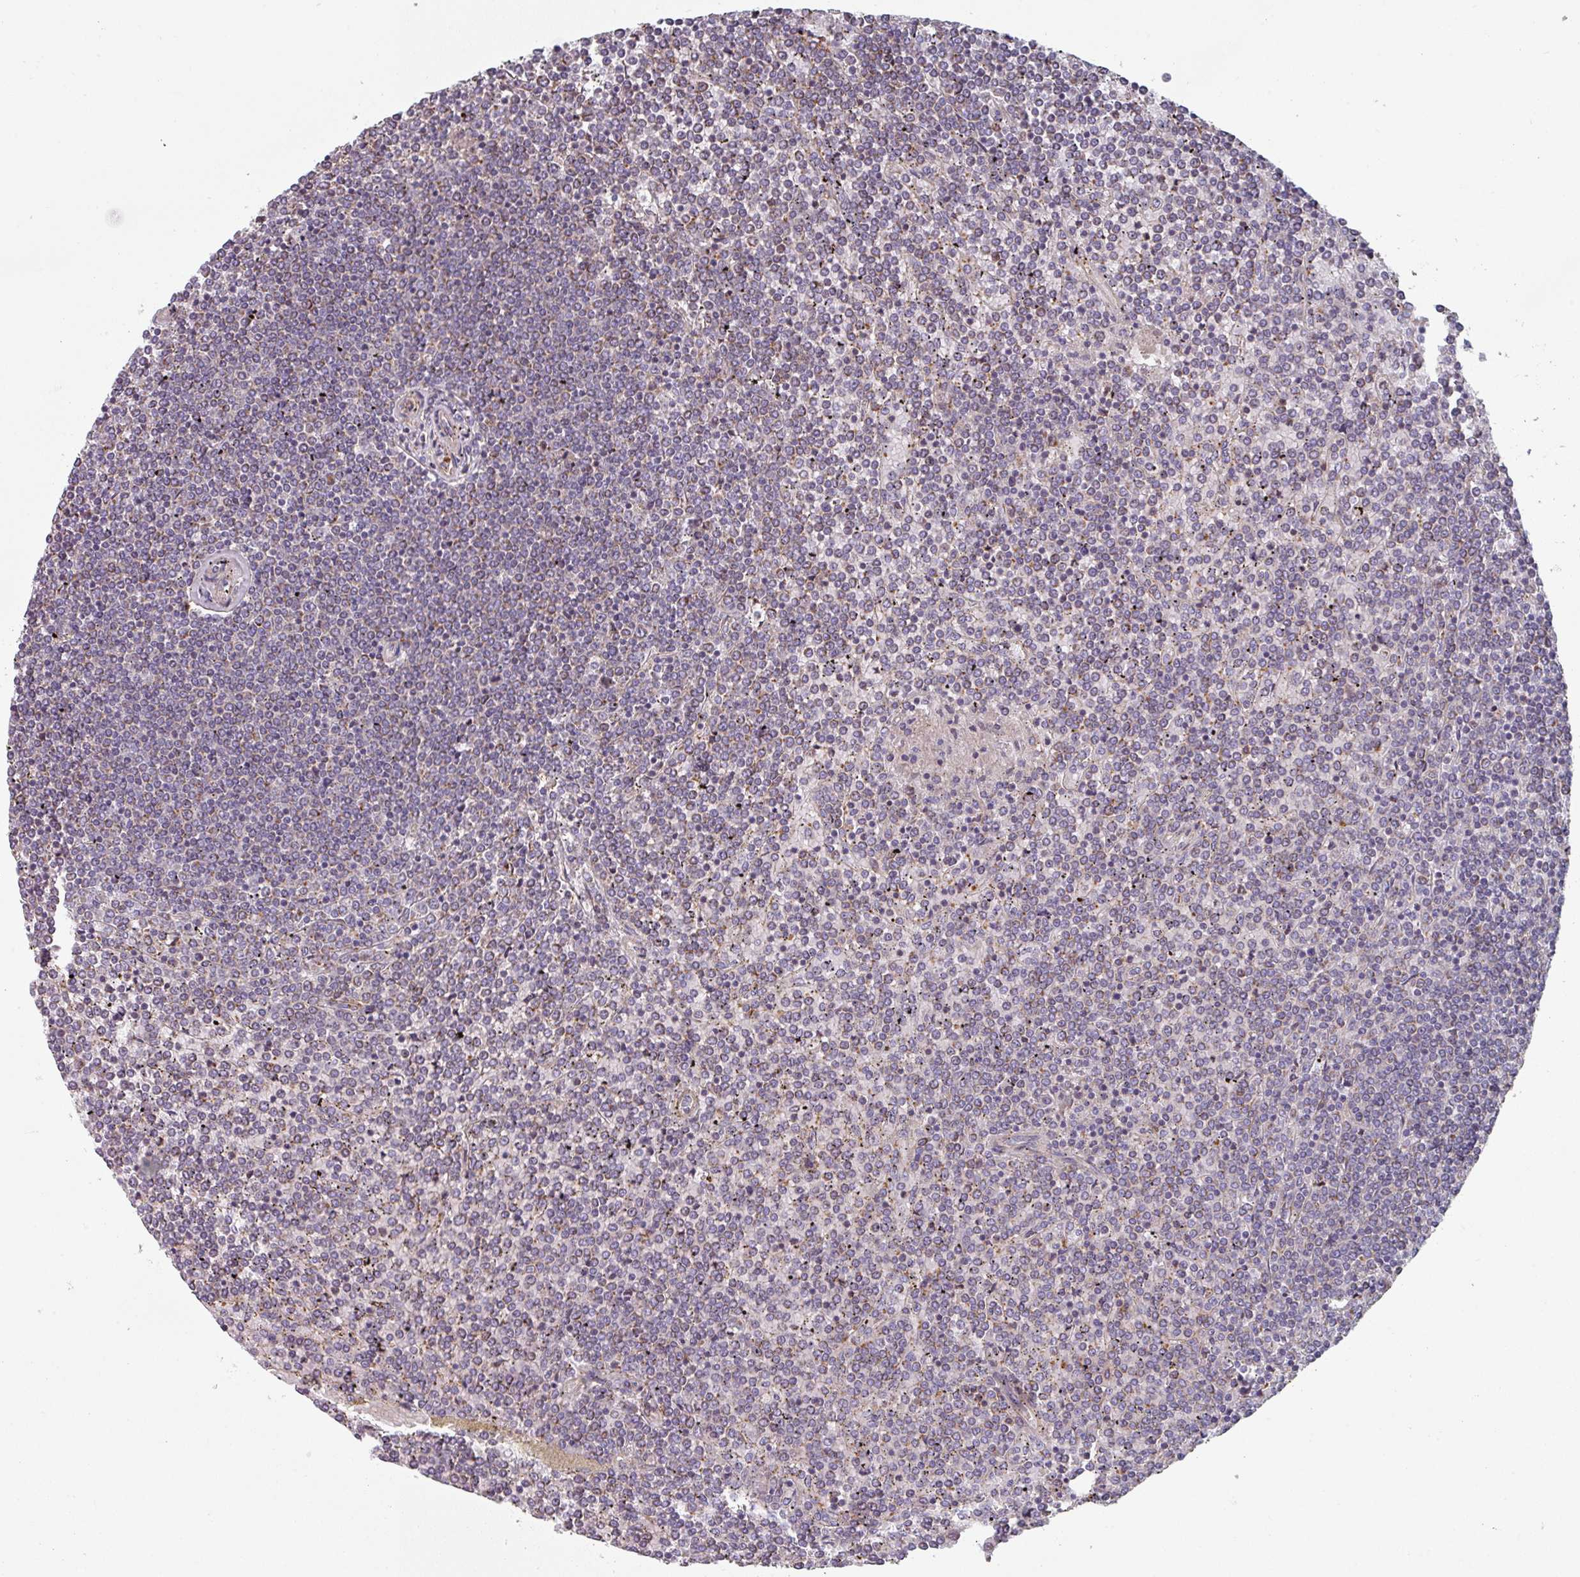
{"staining": {"intensity": "negative", "quantity": "none", "location": "none"}, "tissue": "lymphoma", "cell_type": "Tumor cells", "image_type": "cancer", "snomed": [{"axis": "morphology", "description": "Malignant lymphoma, non-Hodgkin's type, Low grade"}, {"axis": "topography", "description": "Spleen"}], "caption": "Histopathology image shows no significant protein staining in tumor cells of malignant lymphoma, non-Hodgkin's type (low-grade).", "gene": "GSTA4", "patient": {"sex": "female", "age": 19}}